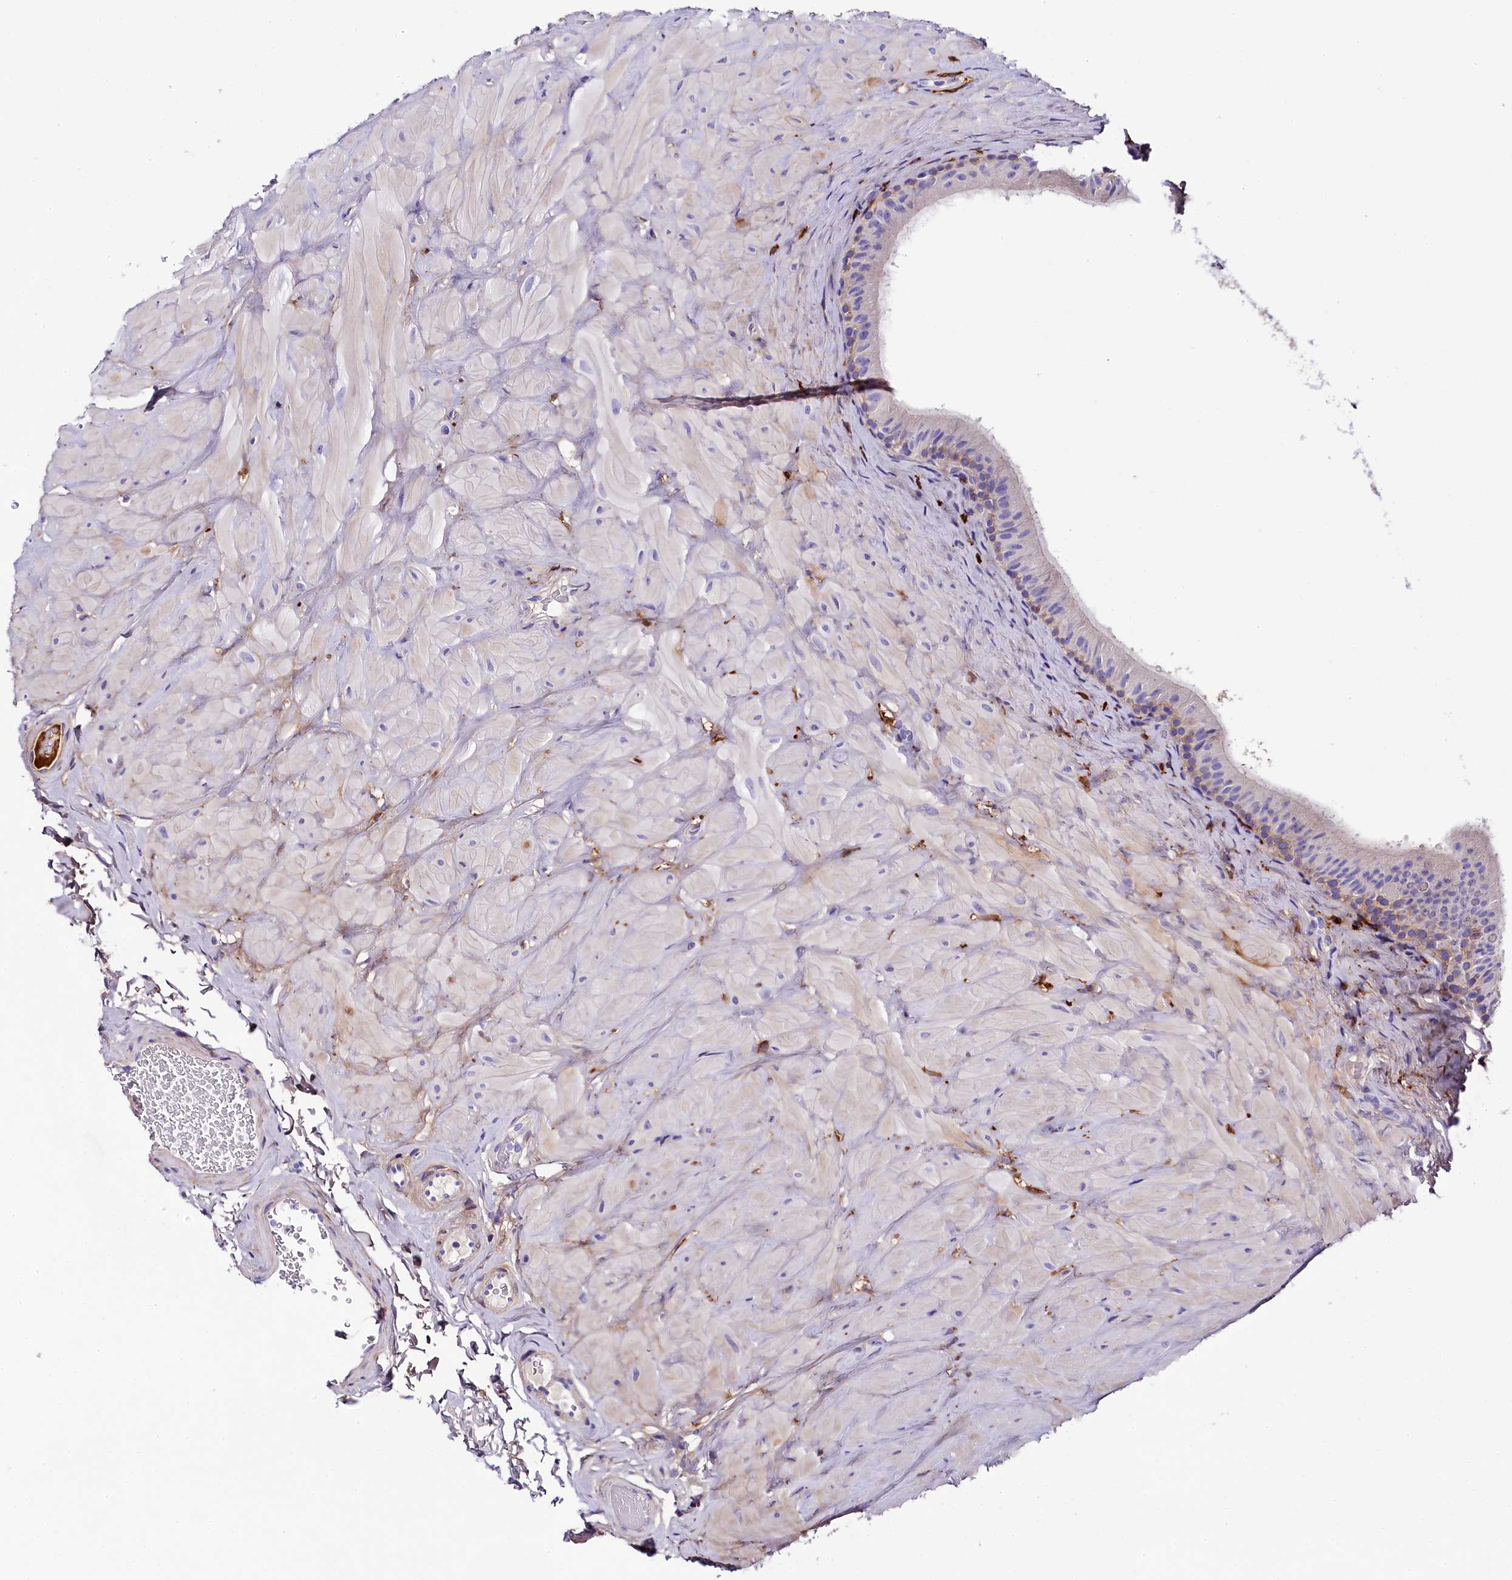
{"staining": {"intensity": "negative", "quantity": "none", "location": "none"}, "tissue": "epididymis", "cell_type": "Glandular cells", "image_type": "normal", "snomed": [{"axis": "morphology", "description": "Normal tissue, NOS"}, {"axis": "topography", "description": "Soft tissue"}, {"axis": "topography", "description": "Vascular tissue"}, {"axis": "topography", "description": "Epididymis"}], "caption": "Photomicrograph shows no significant protein staining in glandular cells of benign epididymis.", "gene": "SOD3", "patient": {"sex": "male", "age": 49}}